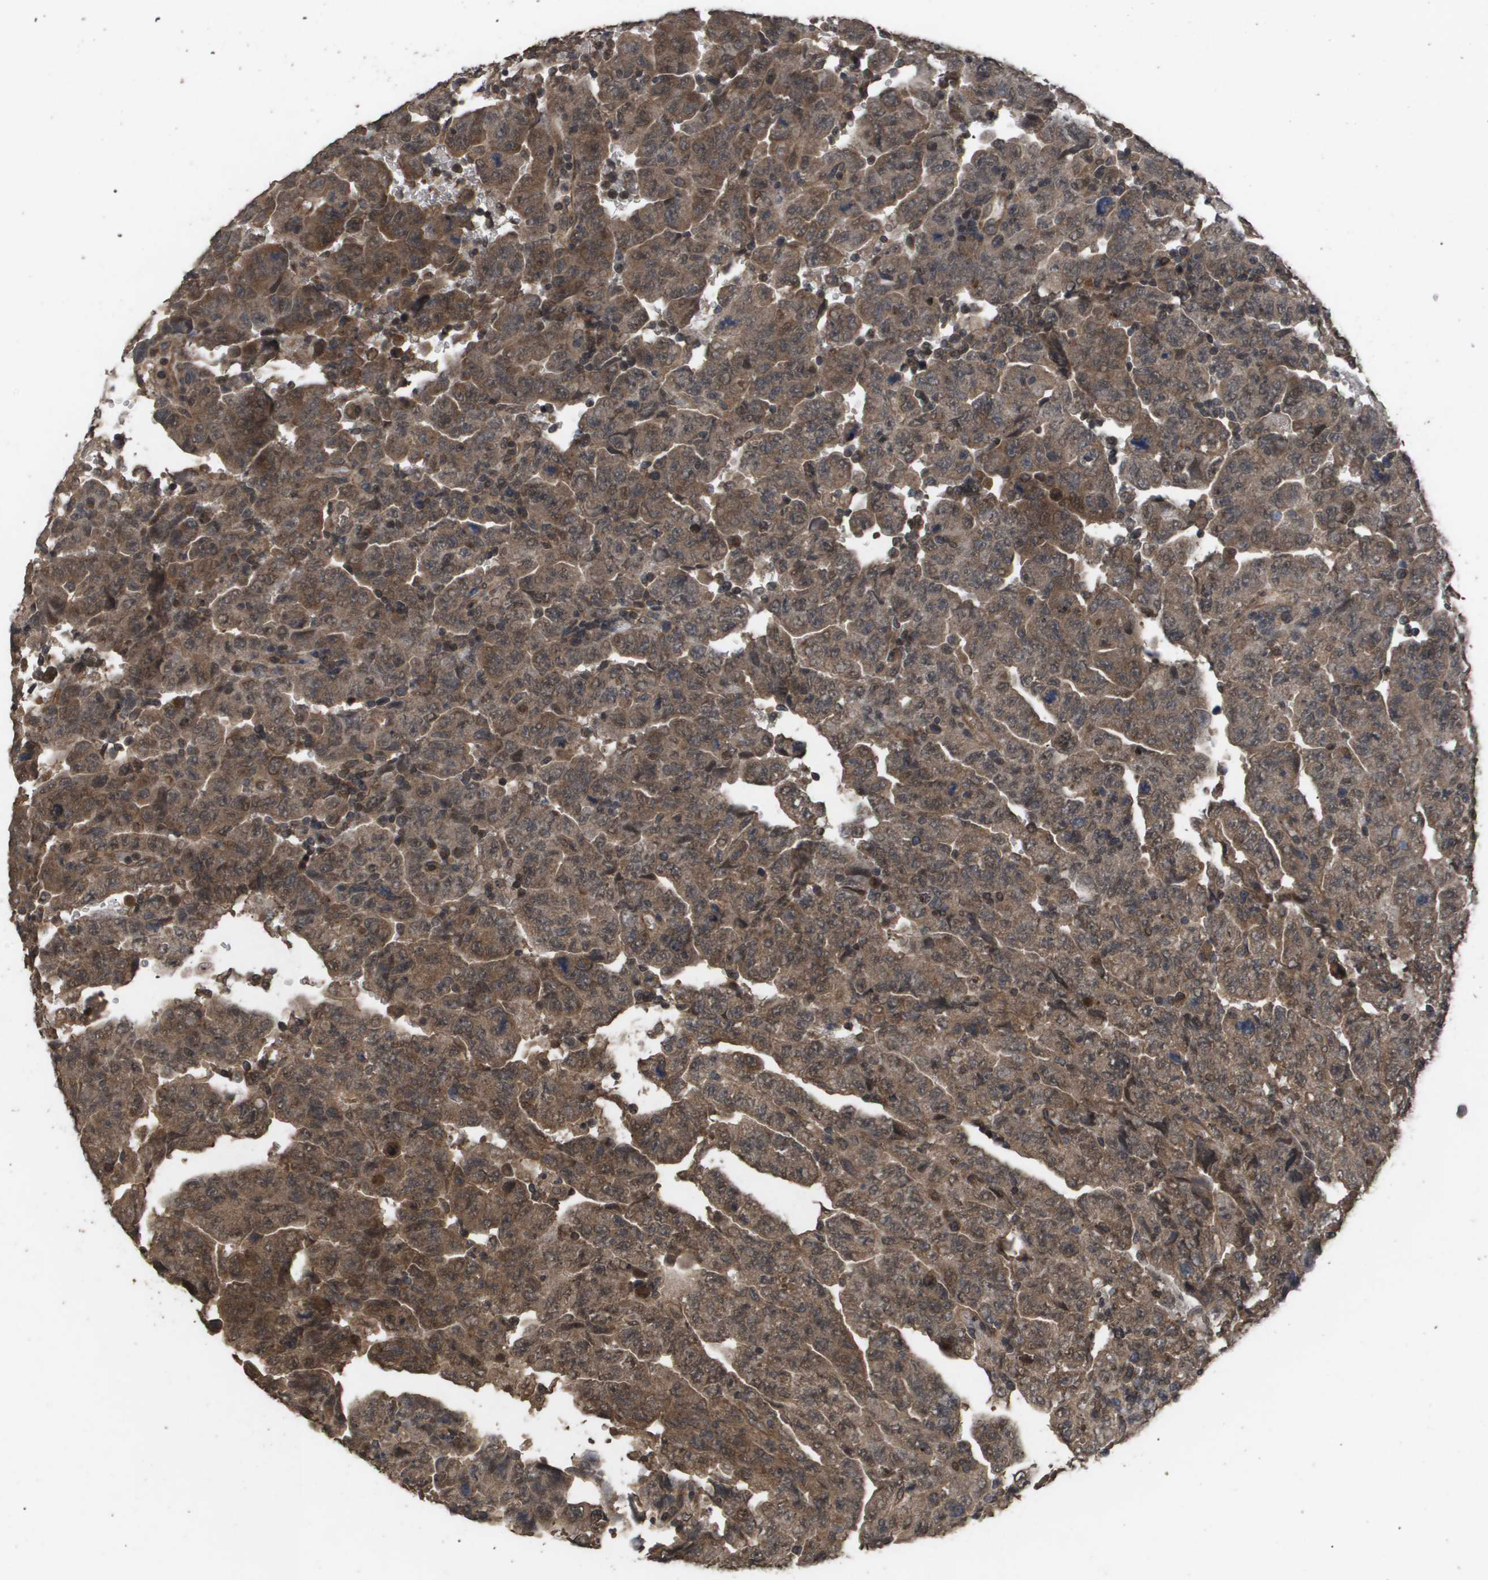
{"staining": {"intensity": "moderate", "quantity": ">75%", "location": "cytoplasmic/membranous"}, "tissue": "testis cancer", "cell_type": "Tumor cells", "image_type": "cancer", "snomed": [{"axis": "morphology", "description": "Carcinoma, Embryonal, NOS"}, {"axis": "topography", "description": "Testis"}], "caption": "Immunohistochemistry (IHC) staining of testis cancer, which shows medium levels of moderate cytoplasmic/membranous expression in approximately >75% of tumor cells indicating moderate cytoplasmic/membranous protein positivity. The staining was performed using DAB (brown) for protein detection and nuclei were counterstained in hematoxylin (blue).", "gene": "CUL5", "patient": {"sex": "male", "age": 28}}